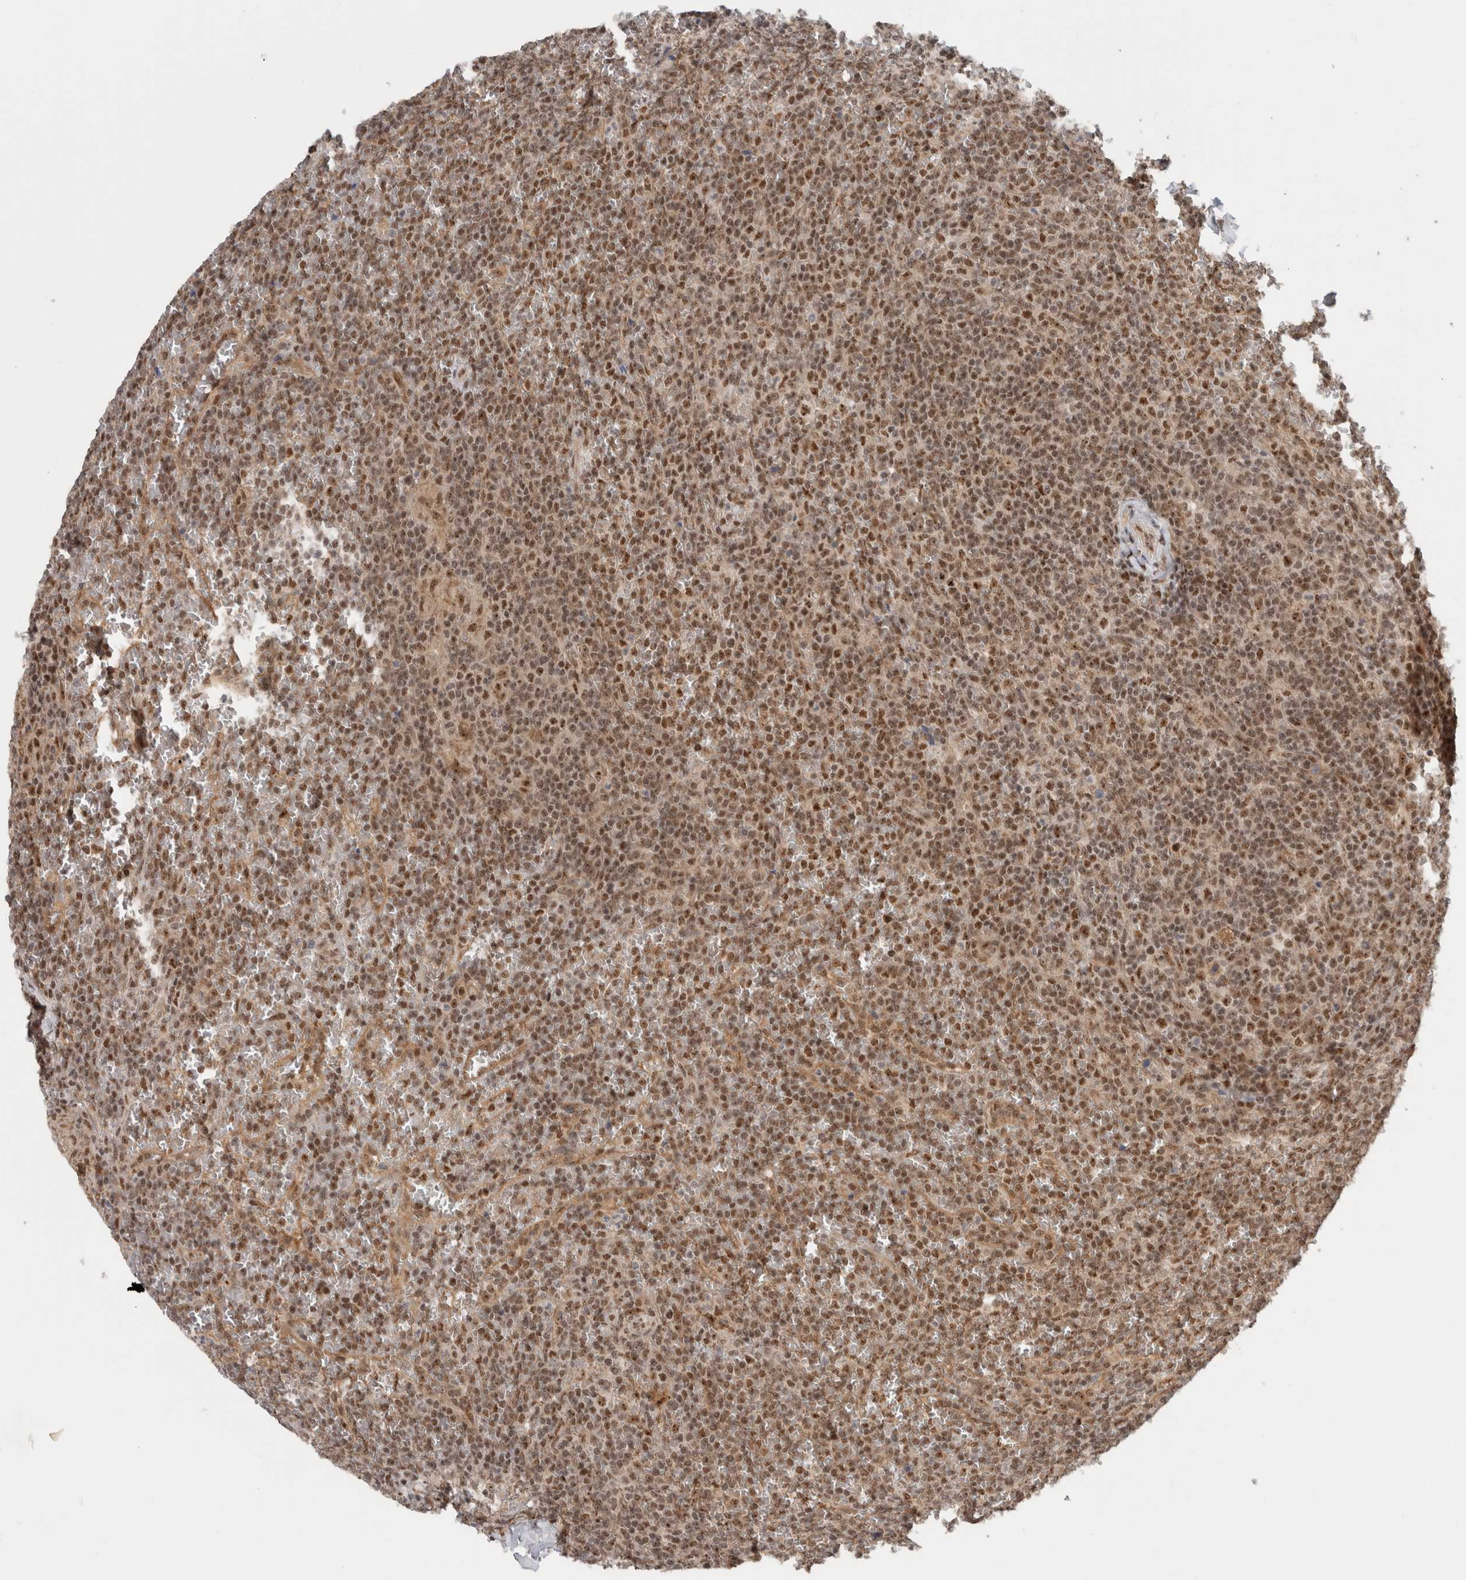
{"staining": {"intensity": "moderate", "quantity": ">75%", "location": "nuclear"}, "tissue": "lymphoma", "cell_type": "Tumor cells", "image_type": "cancer", "snomed": [{"axis": "morphology", "description": "Malignant lymphoma, non-Hodgkin's type, Low grade"}, {"axis": "topography", "description": "Spleen"}], "caption": "Moderate nuclear positivity is present in approximately >75% of tumor cells in lymphoma. Immunohistochemistry stains the protein of interest in brown and the nuclei are stained blue.", "gene": "MPHOSPH6", "patient": {"sex": "female", "age": 19}}